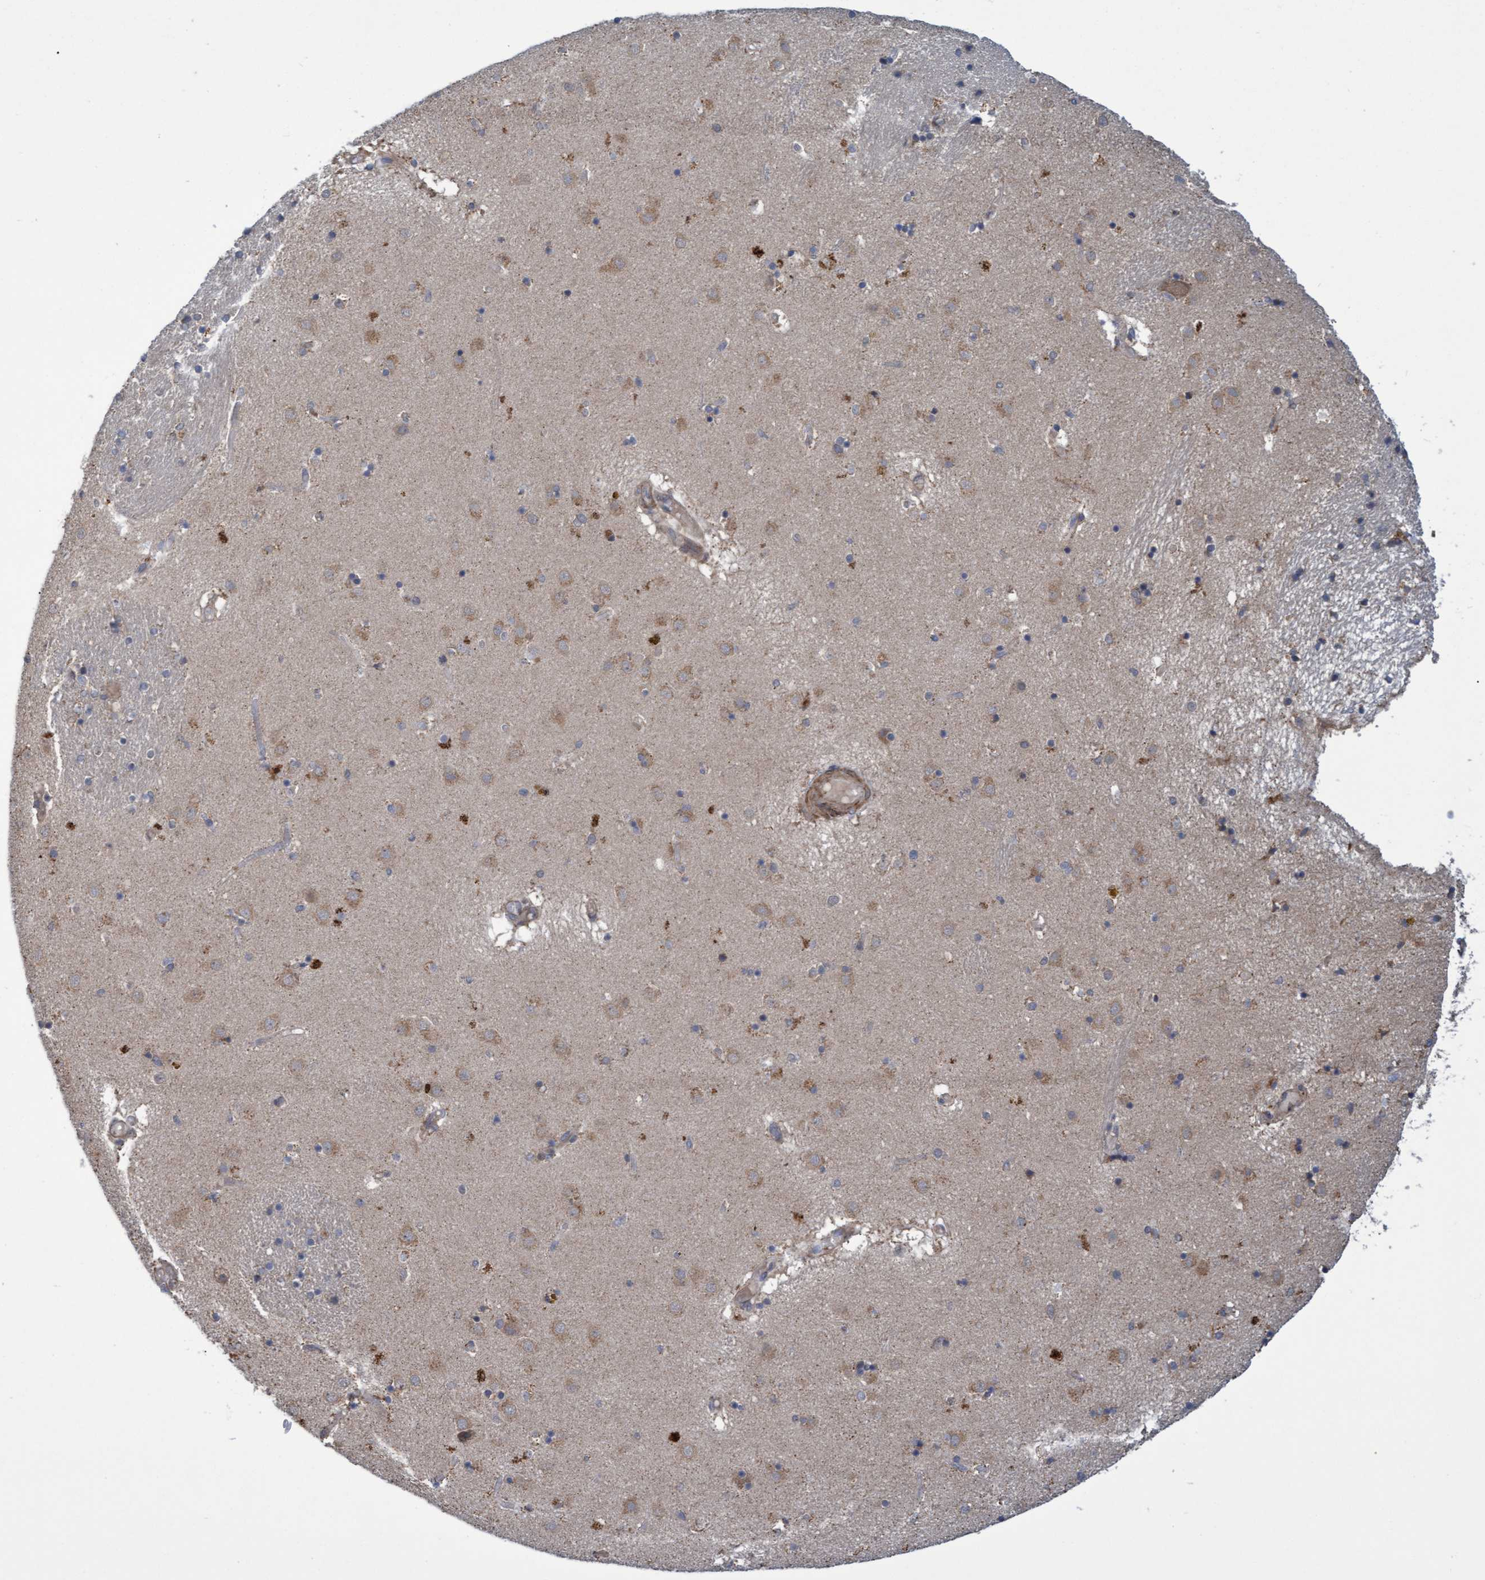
{"staining": {"intensity": "moderate", "quantity": "<25%", "location": "cytoplasmic/membranous"}, "tissue": "caudate", "cell_type": "Glial cells", "image_type": "normal", "snomed": [{"axis": "morphology", "description": "Normal tissue, NOS"}, {"axis": "topography", "description": "Lateral ventricle wall"}], "caption": "Caudate stained with IHC exhibits moderate cytoplasmic/membranous expression in approximately <25% of glial cells. (Brightfield microscopy of DAB IHC at high magnification).", "gene": "NAA15", "patient": {"sex": "male", "age": 70}}